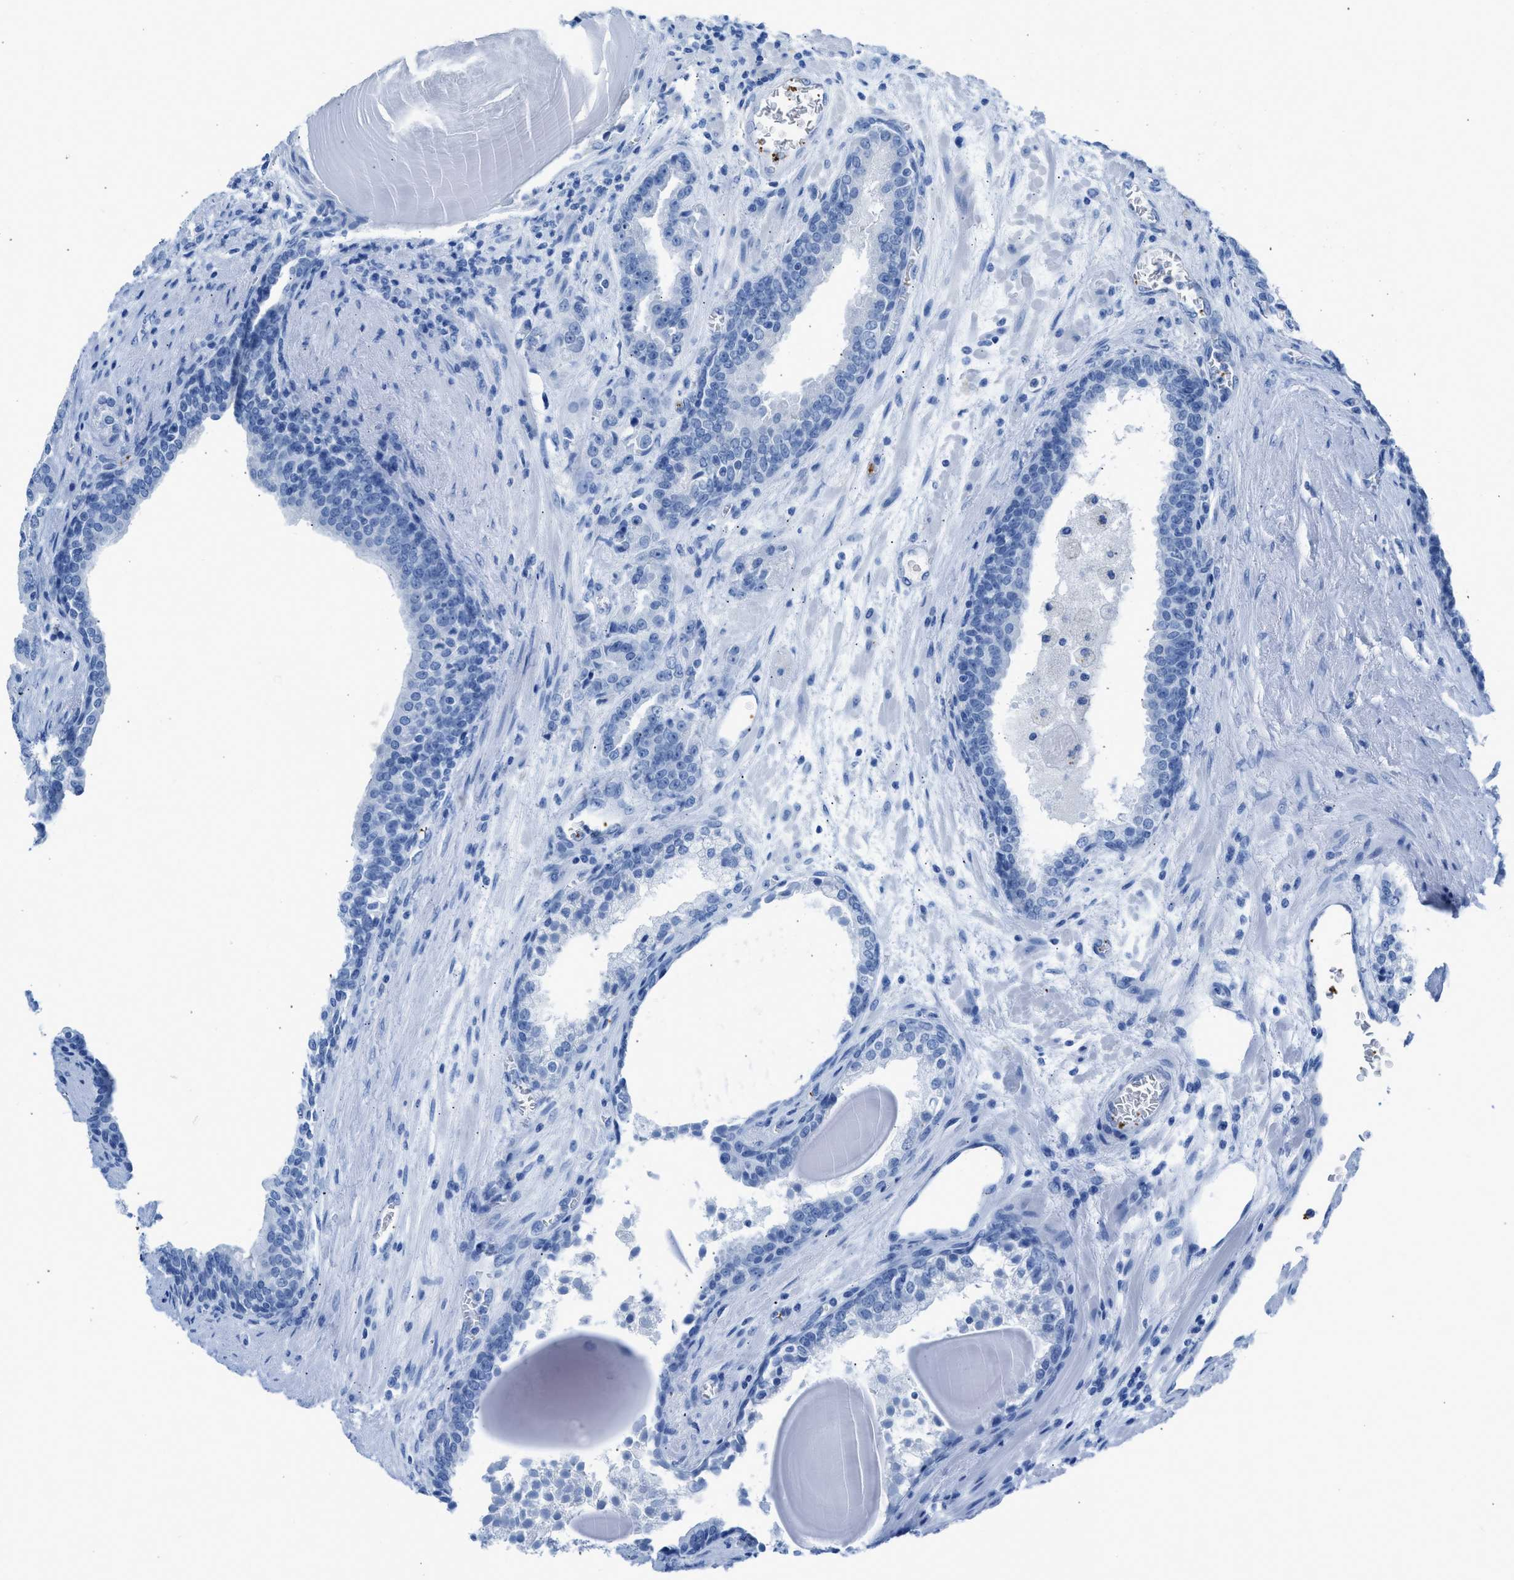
{"staining": {"intensity": "negative", "quantity": "none", "location": "none"}, "tissue": "prostate cancer", "cell_type": "Tumor cells", "image_type": "cancer", "snomed": [{"axis": "morphology", "description": "Adenocarcinoma, High grade"}, {"axis": "topography", "description": "Prostate"}], "caption": "Immunohistochemistry histopathology image of human prostate cancer (adenocarcinoma (high-grade)) stained for a protein (brown), which reveals no expression in tumor cells.", "gene": "FAIM2", "patient": {"sex": "male", "age": 60}}